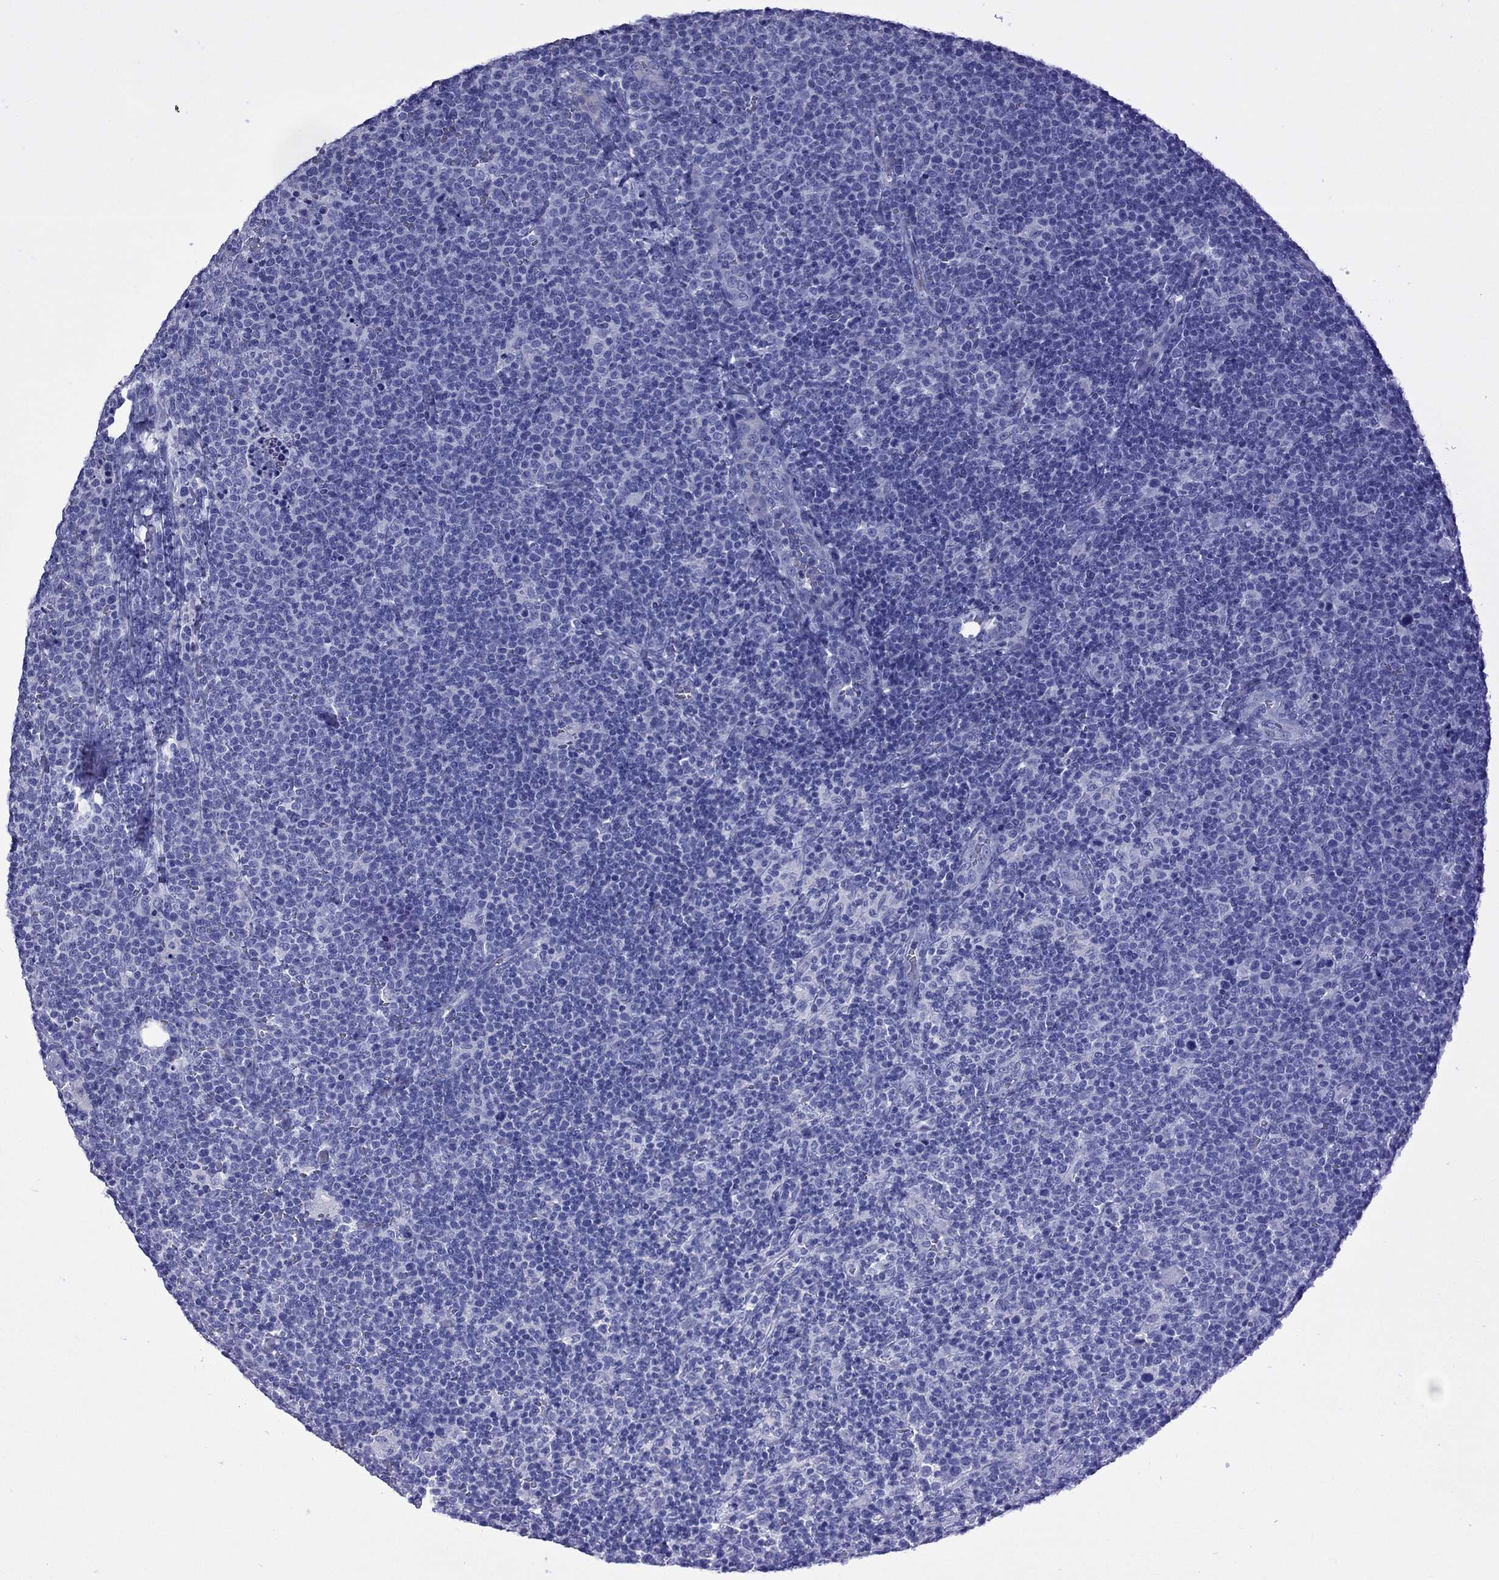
{"staining": {"intensity": "negative", "quantity": "none", "location": "none"}, "tissue": "lymphoma", "cell_type": "Tumor cells", "image_type": "cancer", "snomed": [{"axis": "morphology", "description": "Malignant lymphoma, non-Hodgkin's type, High grade"}, {"axis": "topography", "description": "Lymph node"}], "caption": "A high-resolution photomicrograph shows immunohistochemistry (IHC) staining of malignant lymphoma, non-Hodgkin's type (high-grade), which demonstrates no significant expression in tumor cells.", "gene": "GJA8", "patient": {"sex": "male", "age": 61}}